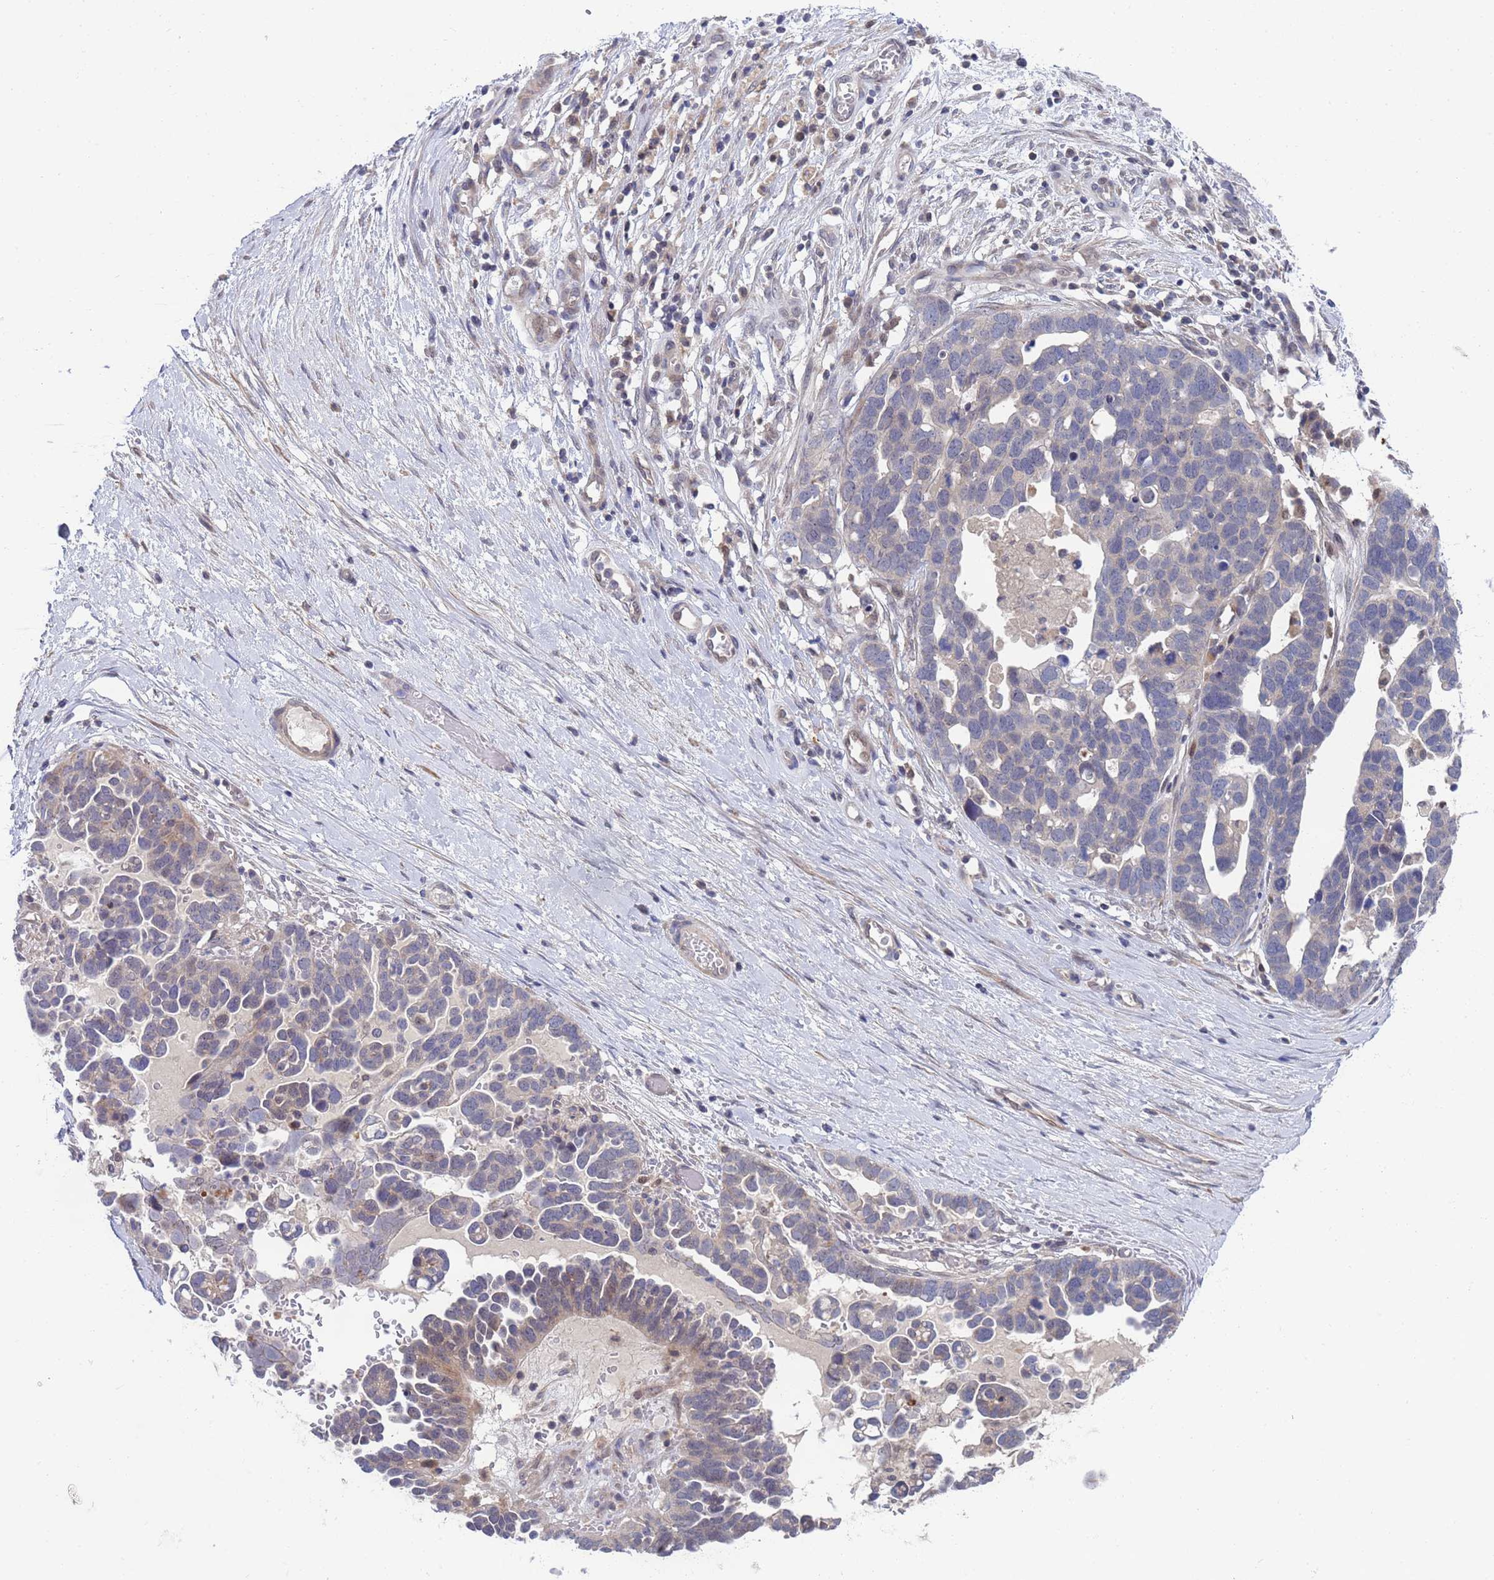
{"staining": {"intensity": "negative", "quantity": "none", "location": "none"}, "tissue": "ovarian cancer", "cell_type": "Tumor cells", "image_type": "cancer", "snomed": [{"axis": "morphology", "description": "Cystadenocarcinoma, serous, NOS"}, {"axis": "topography", "description": "Ovary"}], "caption": "Ovarian serous cystadenocarcinoma stained for a protein using IHC exhibits no staining tumor cells.", "gene": "ENOSF1", "patient": {"sex": "female", "age": 54}}